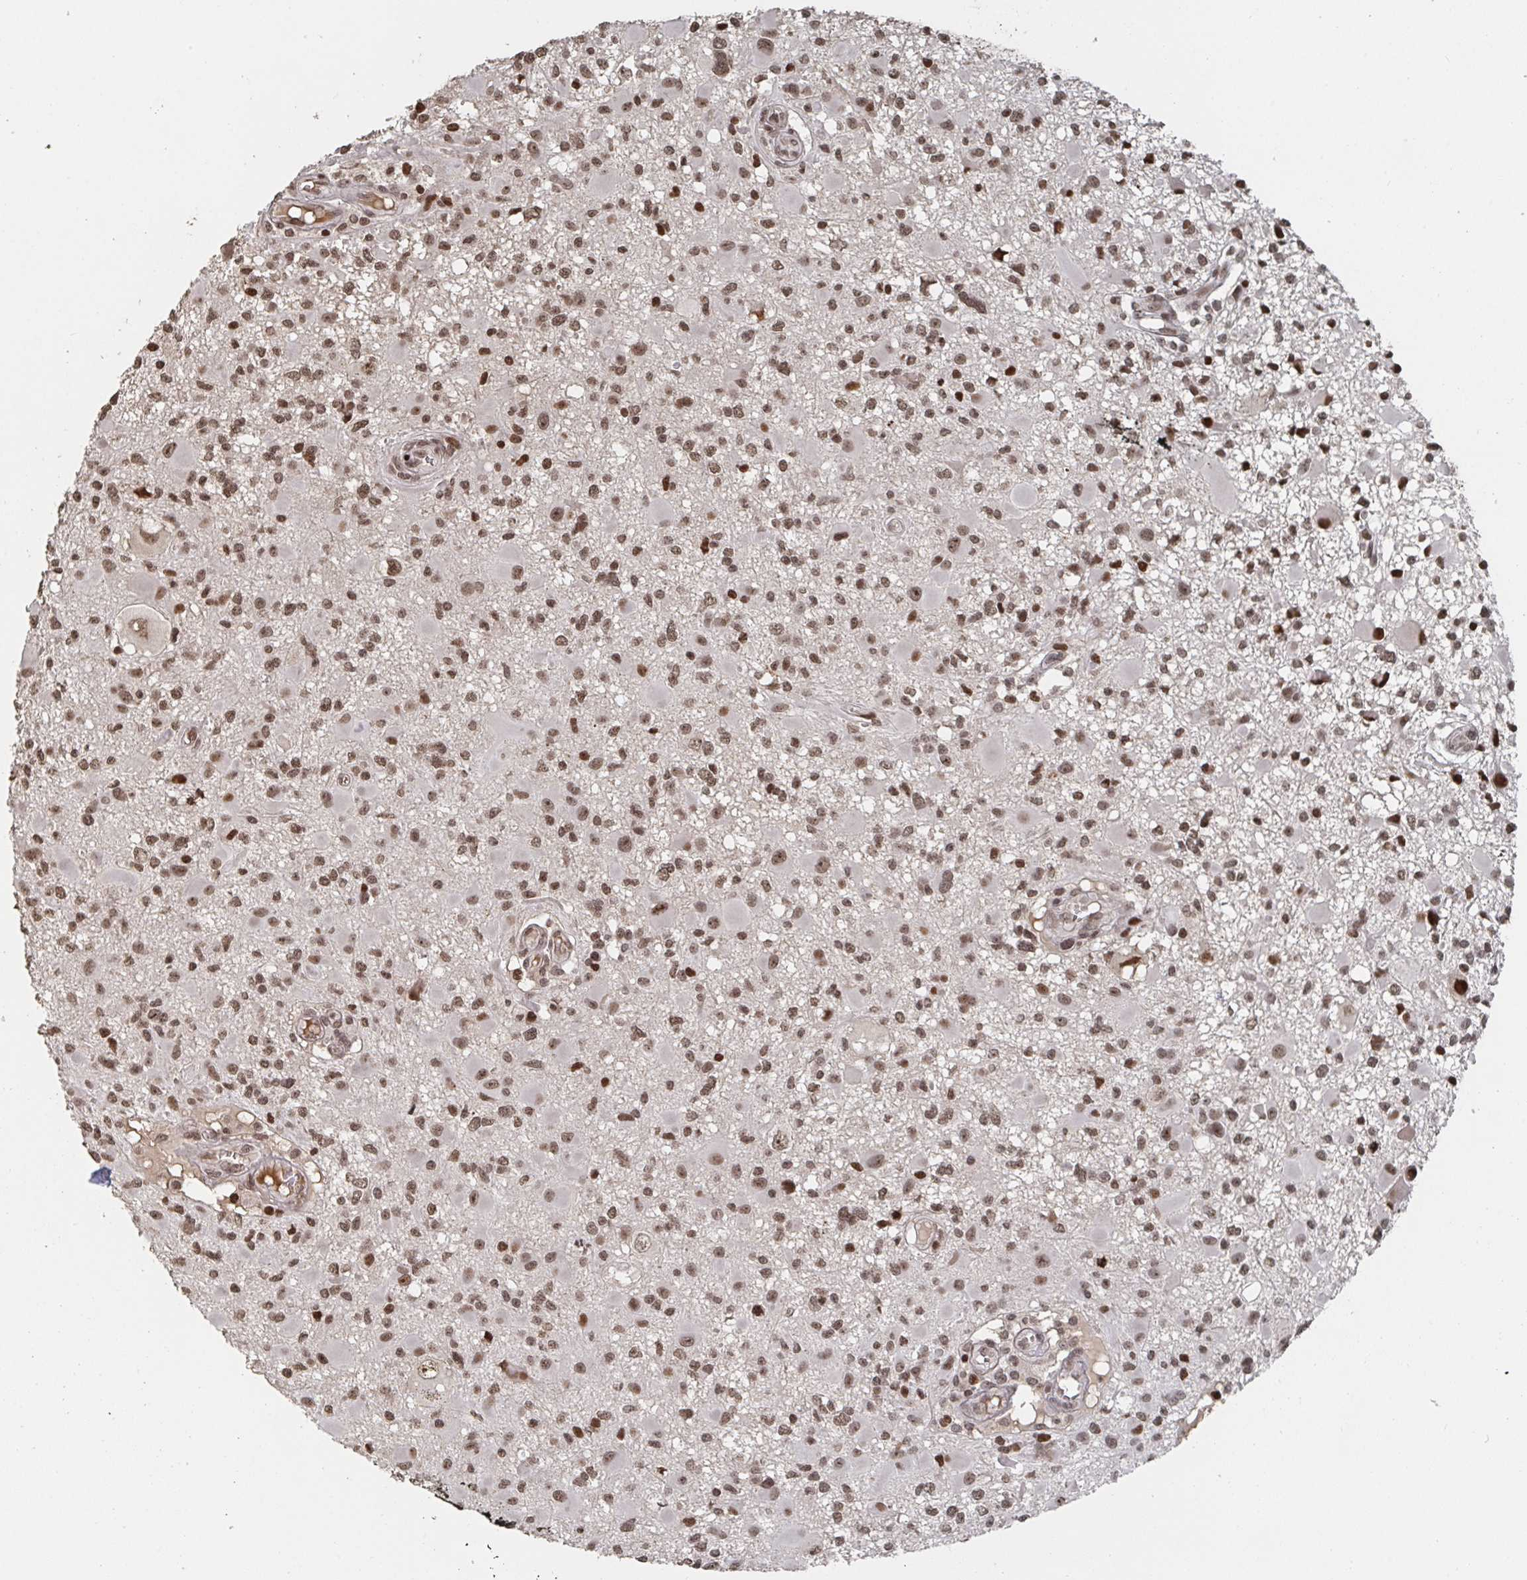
{"staining": {"intensity": "moderate", "quantity": ">75%", "location": "nuclear"}, "tissue": "glioma", "cell_type": "Tumor cells", "image_type": "cancer", "snomed": [{"axis": "morphology", "description": "Glioma, malignant, High grade"}, {"axis": "topography", "description": "Brain"}], "caption": "Malignant high-grade glioma stained for a protein (brown) exhibits moderate nuclear positive positivity in about >75% of tumor cells.", "gene": "ZDHHC12", "patient": {"sex": "male", "age": 54}}